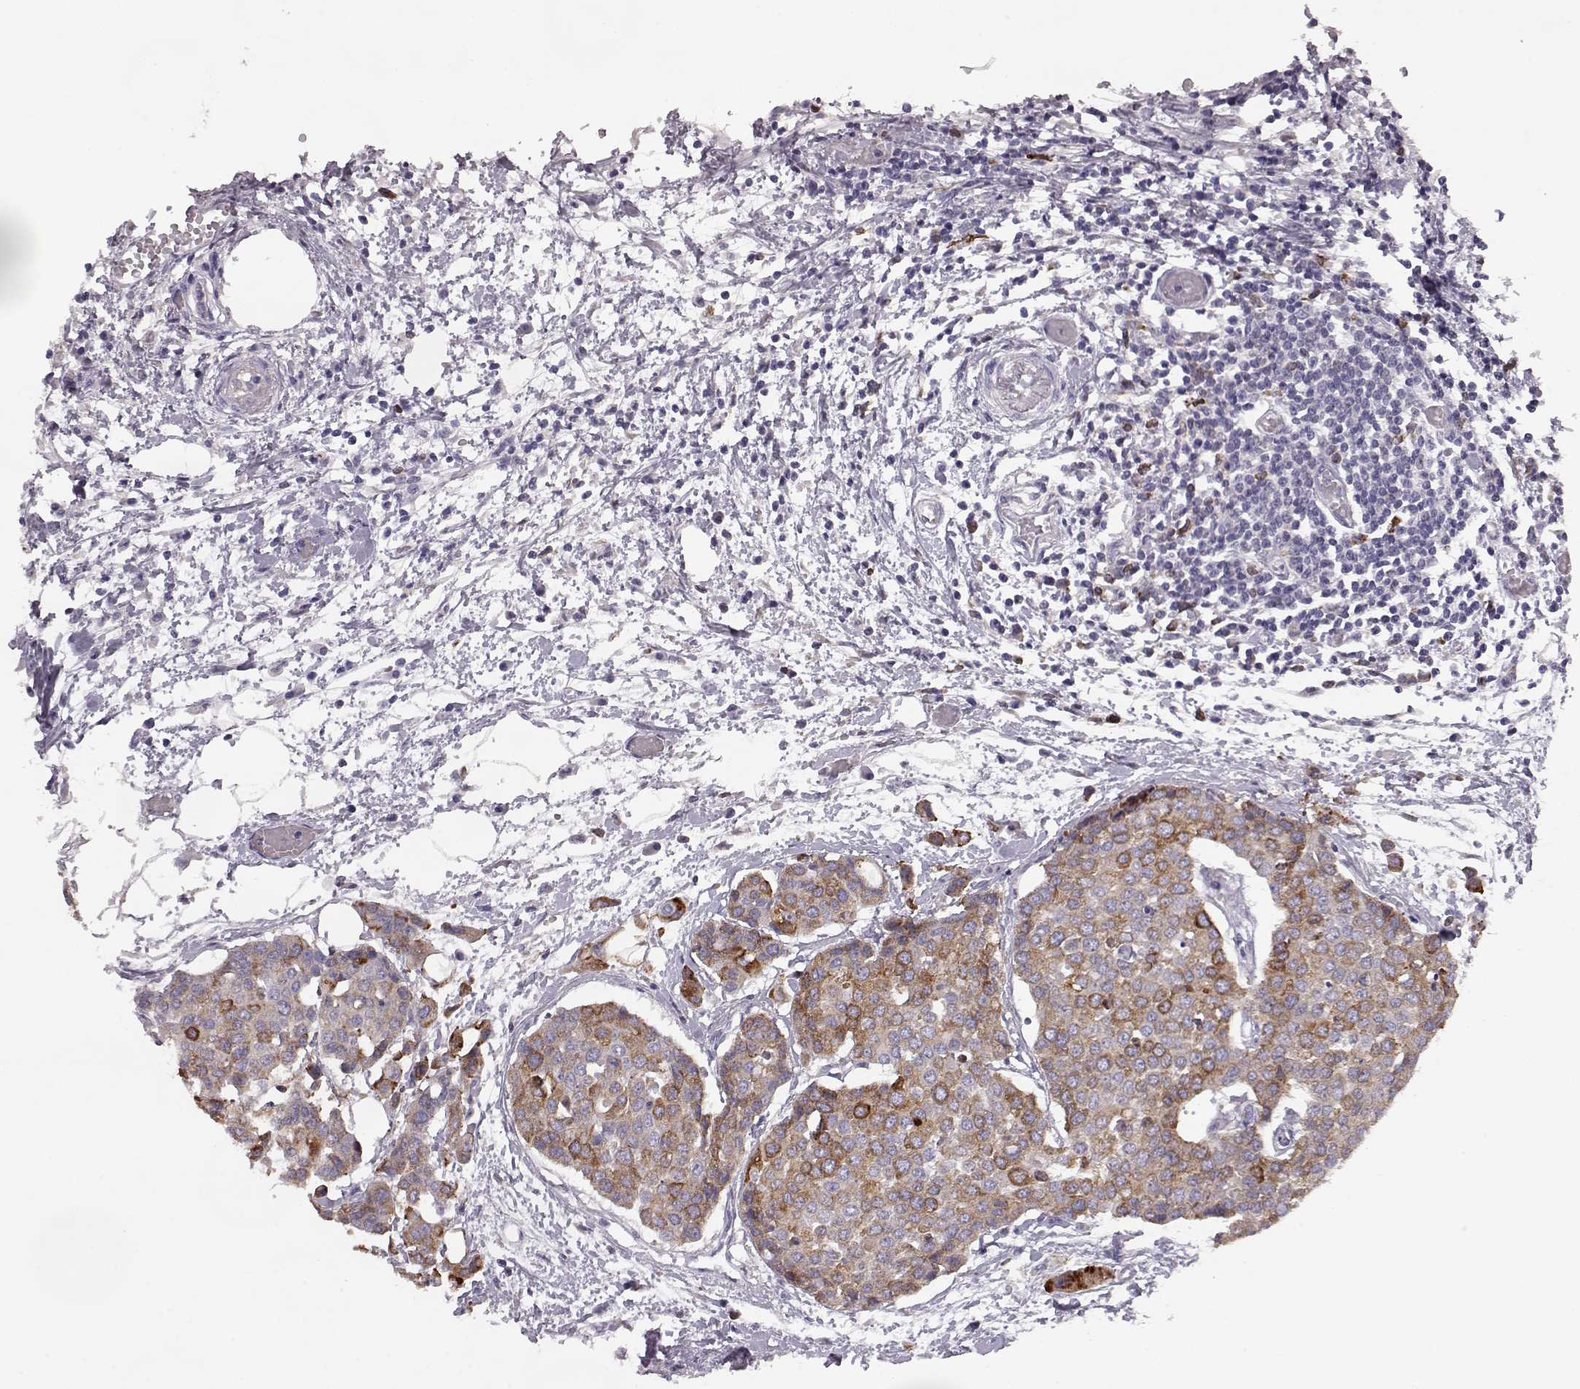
{"staining": {"intensity": "strong", "quantity": "<25%", "location": "cytoplasmic/membranous"}, "tissue": "carcinoid", "cell_type": "Tumor cells", "image_type": "cancer", "snomed": [{"axis": "morphology", "description": "Carcinoid, malignant, NOS"}, {"axis": "topography", "description": "Colon"}], "caption": "Immunohistochemical staining of human carcinoid (malignant) displays strong cytoplasmic/membranous protein expression in about <25% of tumor cells. The staining was performed using DAB (3,3'-diaminobenzidine), with brown indicating positive protein expression. Nuclei are stained blue with hematoxylin.", "gene": "ELOVL5", "patient": {"sex": "male", "age": 81}}